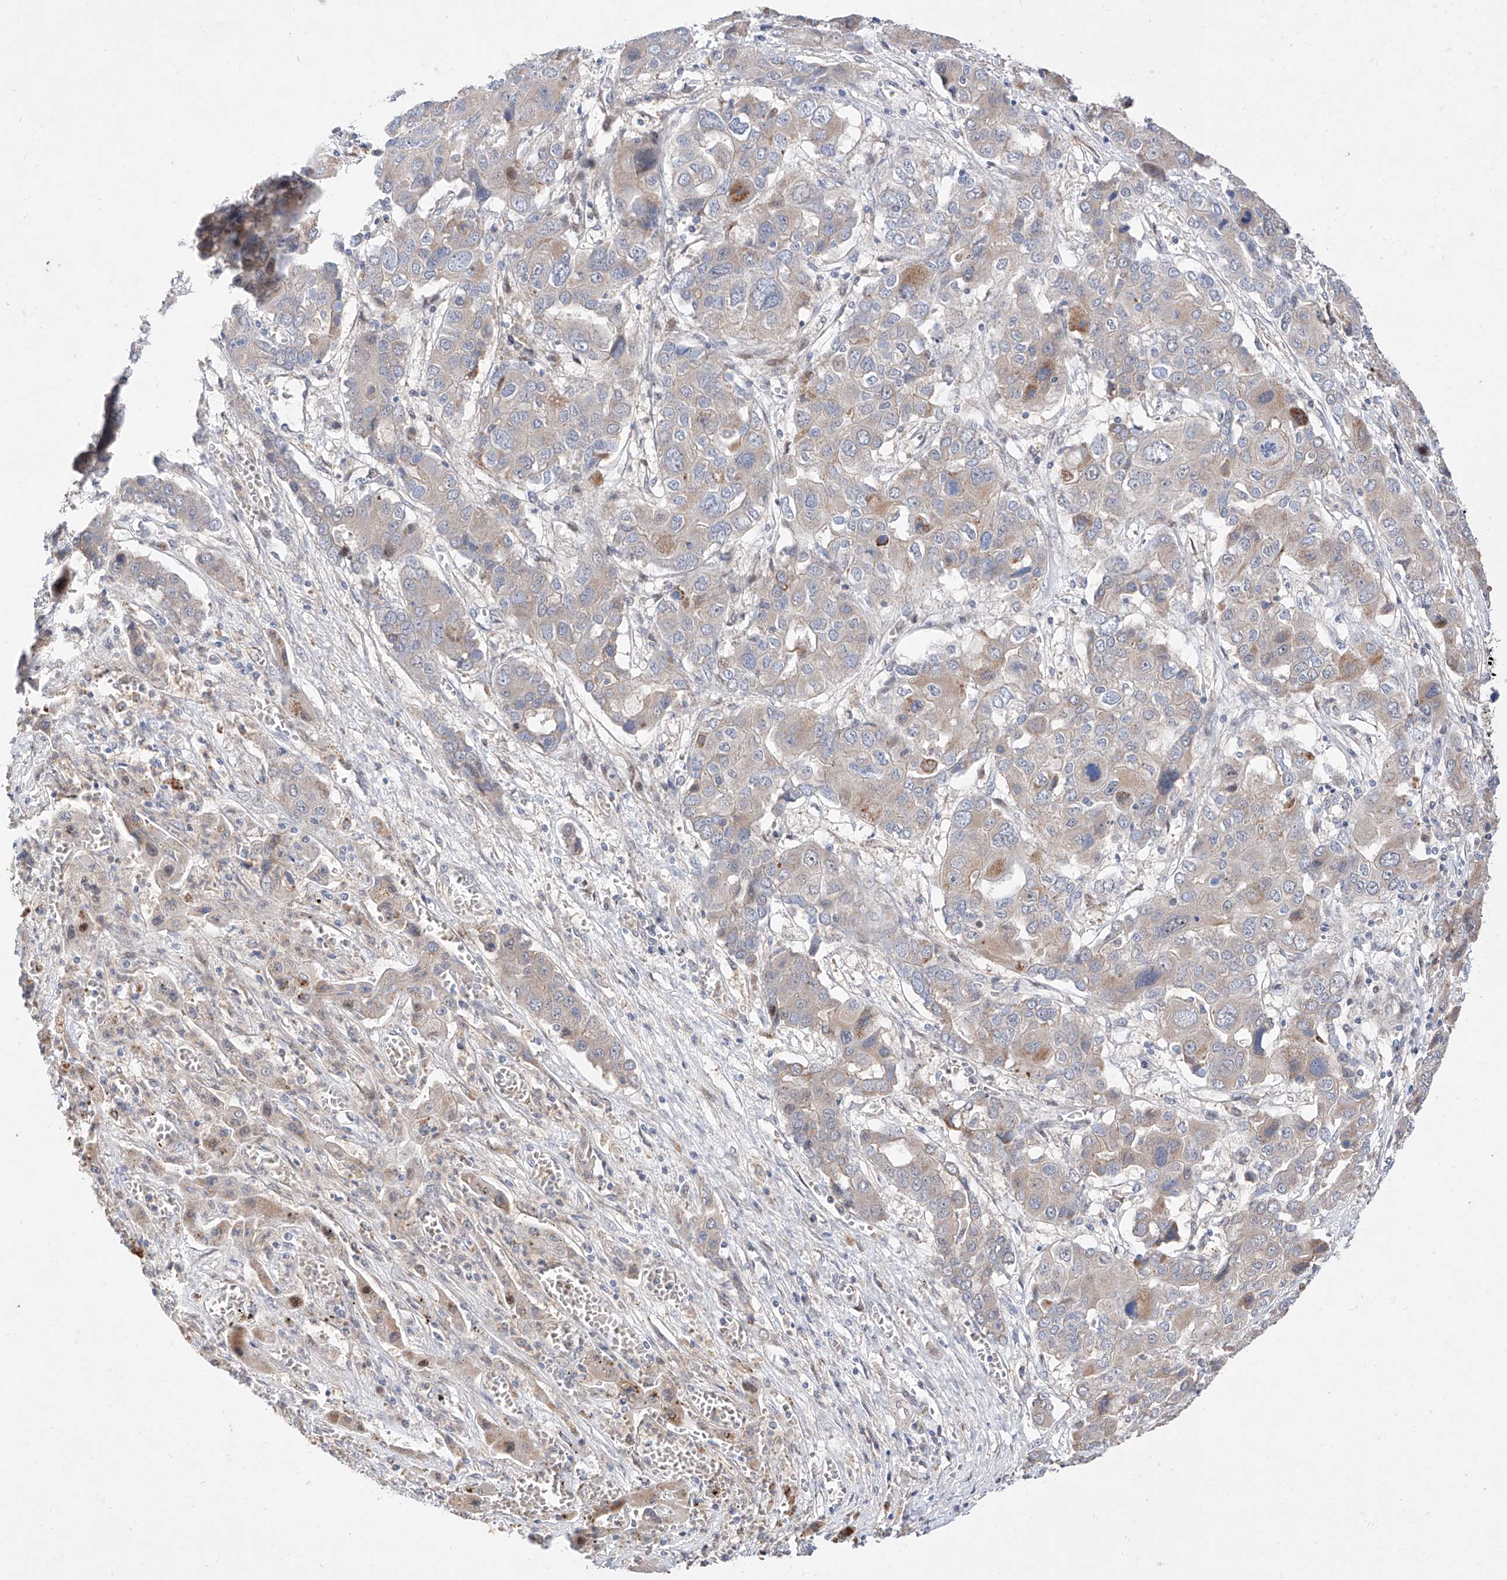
{"staining": {"intensity": "weak", "quantity": "<25%", "location": "cytoplasmic/membranous"}, "tissue": "liver cancer", "cell_type": "Tumor cells", "image_type": "cancer", "snomed": [{"axis": "morphology", "description": "Cholangiocarcinoma"}, {"axis": "topography", "description": "Liver"}], "caption": "A histopathology image of human cholangiocarcinoma (liver) is negative for staining in tumor cells.", "gene": "FUCA2", "patient": {"sex": "male", "age": 67}}